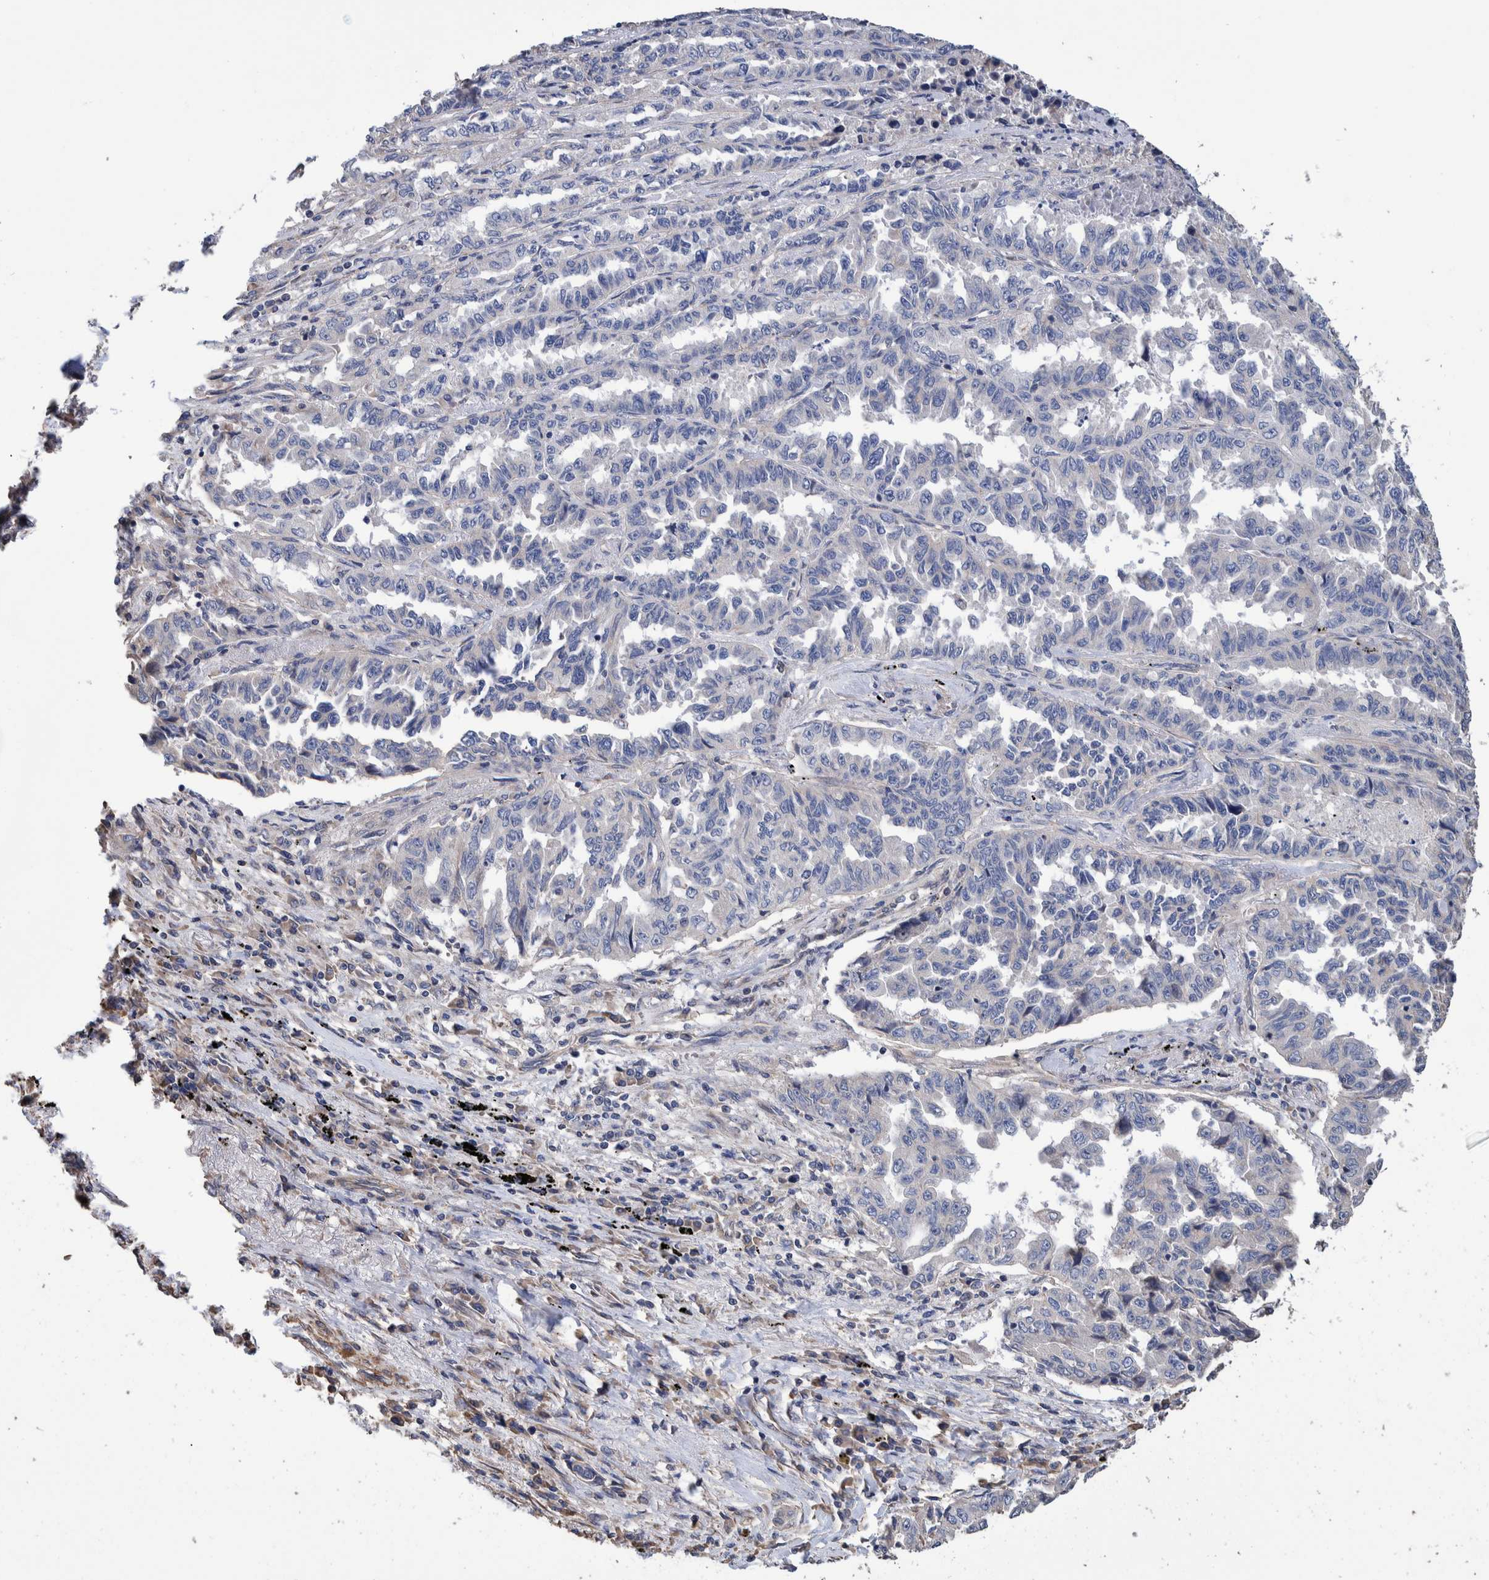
{"staining": {"intensity": "negative", "quantity": "none", "location": "none"}, "tissue": "lung cancer", "cell_type": "Tumor cells", "image_type": "cancer", "snomed": [{"axis": "morphology", "description": "Adenocarcinoma, NOS"}, {"axis": "topography", "description": "Lung"}], "caption": "A photomicrograph of lung cancer (adenocarcinoma) stained for a protein displays no brown staining in tumor cells.", "gene": "SLC45A4", "patient": {"sex": "female", "age": 51}}